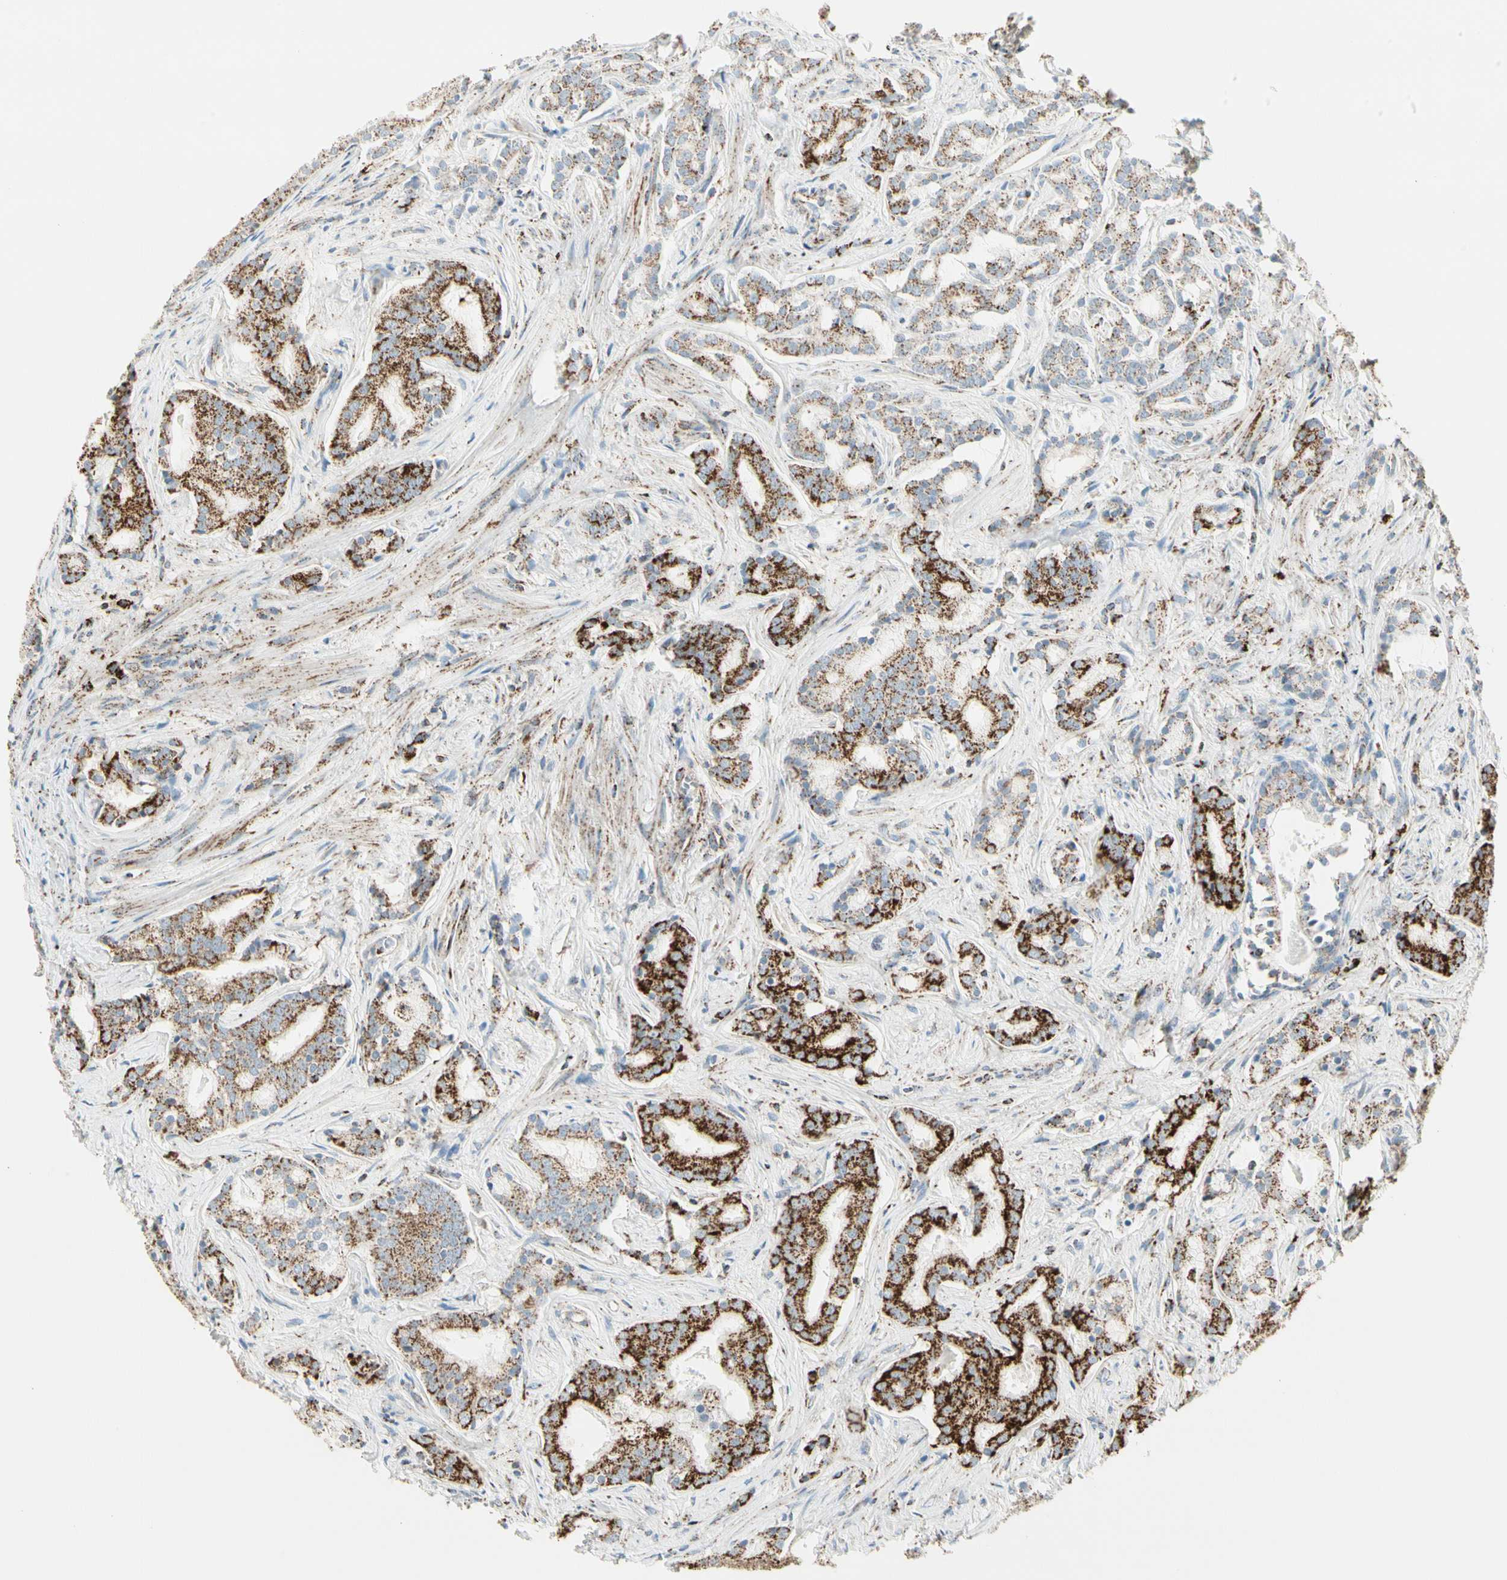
{"staining": {"intensity": "strong", "quantity": ">75%", "location": "cytoplasmic/membranous"}, "tissue": "prostate cancer", "cell_type": "Tumor cells", "image_type": "cancer", "snomed": [{"axis": "morphology", "description": "Adenocarcinoma, Low grade"}, {"axis": "topography", "description": "Prostate"}], "caption": "Prostate adenocarcinoma (low-grade) stained for a protein (brown) shows strong cytoplasmic/membranous positive expression in about >75% of tumor cells.", "gene": "ME2", "patient": {"sex": "male", "age": 58}}